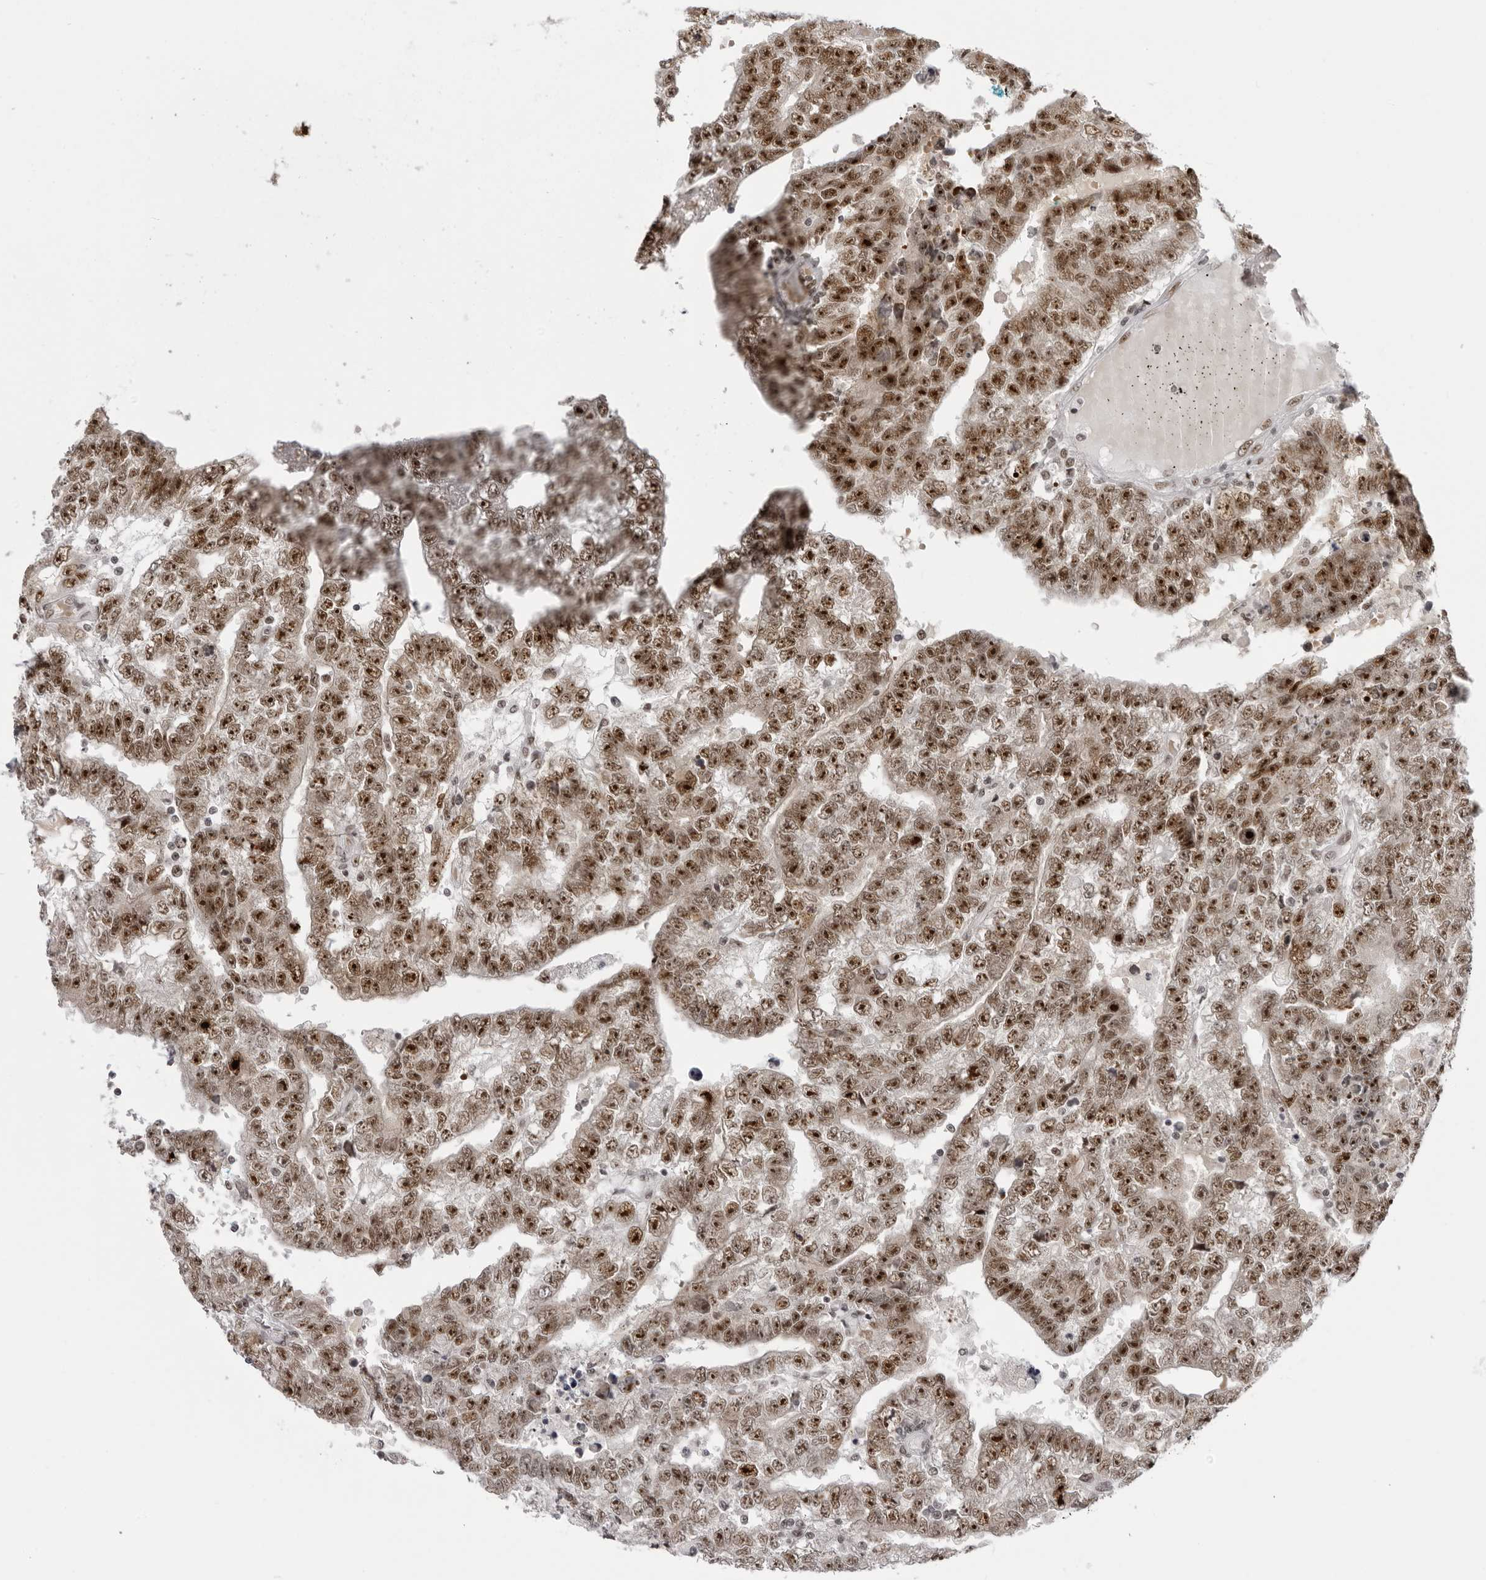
{"staining": {"intensity": "moderate", "quantity": ">75%", "location": "nuclear"}, "tissue": "testis cancer", "cell_type": "Tumor cells", "image_type": "cancer", "snomed": [{"axis": "morphology", "description": "Carcinoma, Embryonal, NOS"}, {"axis": "topography", "description": "Testis"}], "caption": "A brown stain shows moderate nuclear staining of a protein in human testis embryonal carcinoma tumor cells. The protein of interest is shown in brown color, while the nuclei are stained blue.", "gene": "HEXIM2", "patient": {"sex": "male", "age": 25}}